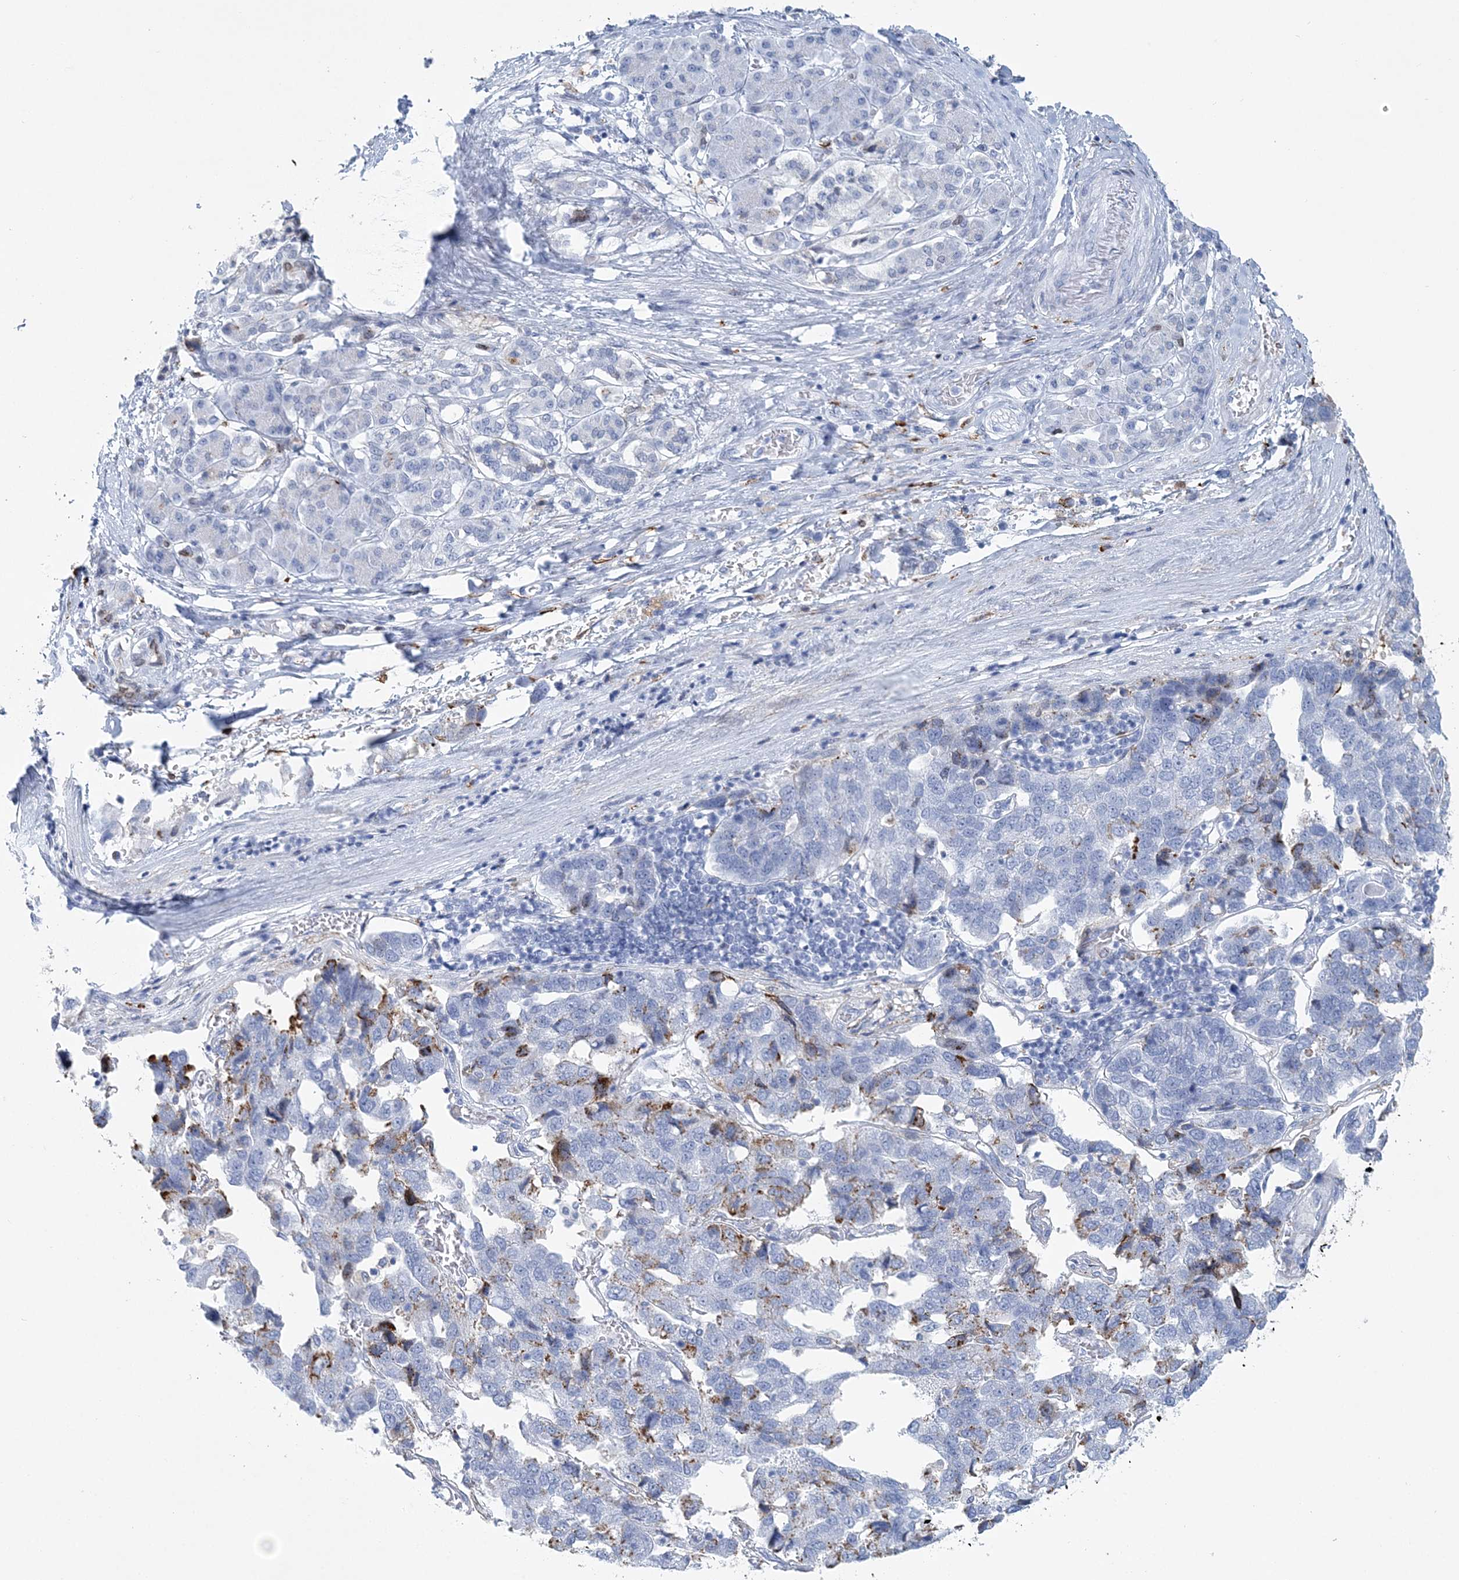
{"staining": {"intensity": "moderate", "quantity": "<25%", "location": "cytoplasmic/membranous"}, "tissue": "pancreatic cancer", "cell_type": "Tumor cells", "image_type": "cancer", "snomed": [{"axis": "morphology", "description": "Adenocarcinoma, NOS"}, {"axis": "topography", "description": "Pancreas"}], "caption": "This micrograph demonstrates immunohistochemistry staining of pancreatic adenocarcinoma, with low moderate cytoplasmic/membranous expression in about <25% of tumor cells.", "gene": "NKX6-1", "patient": {"sex": "female", "age": 61}}